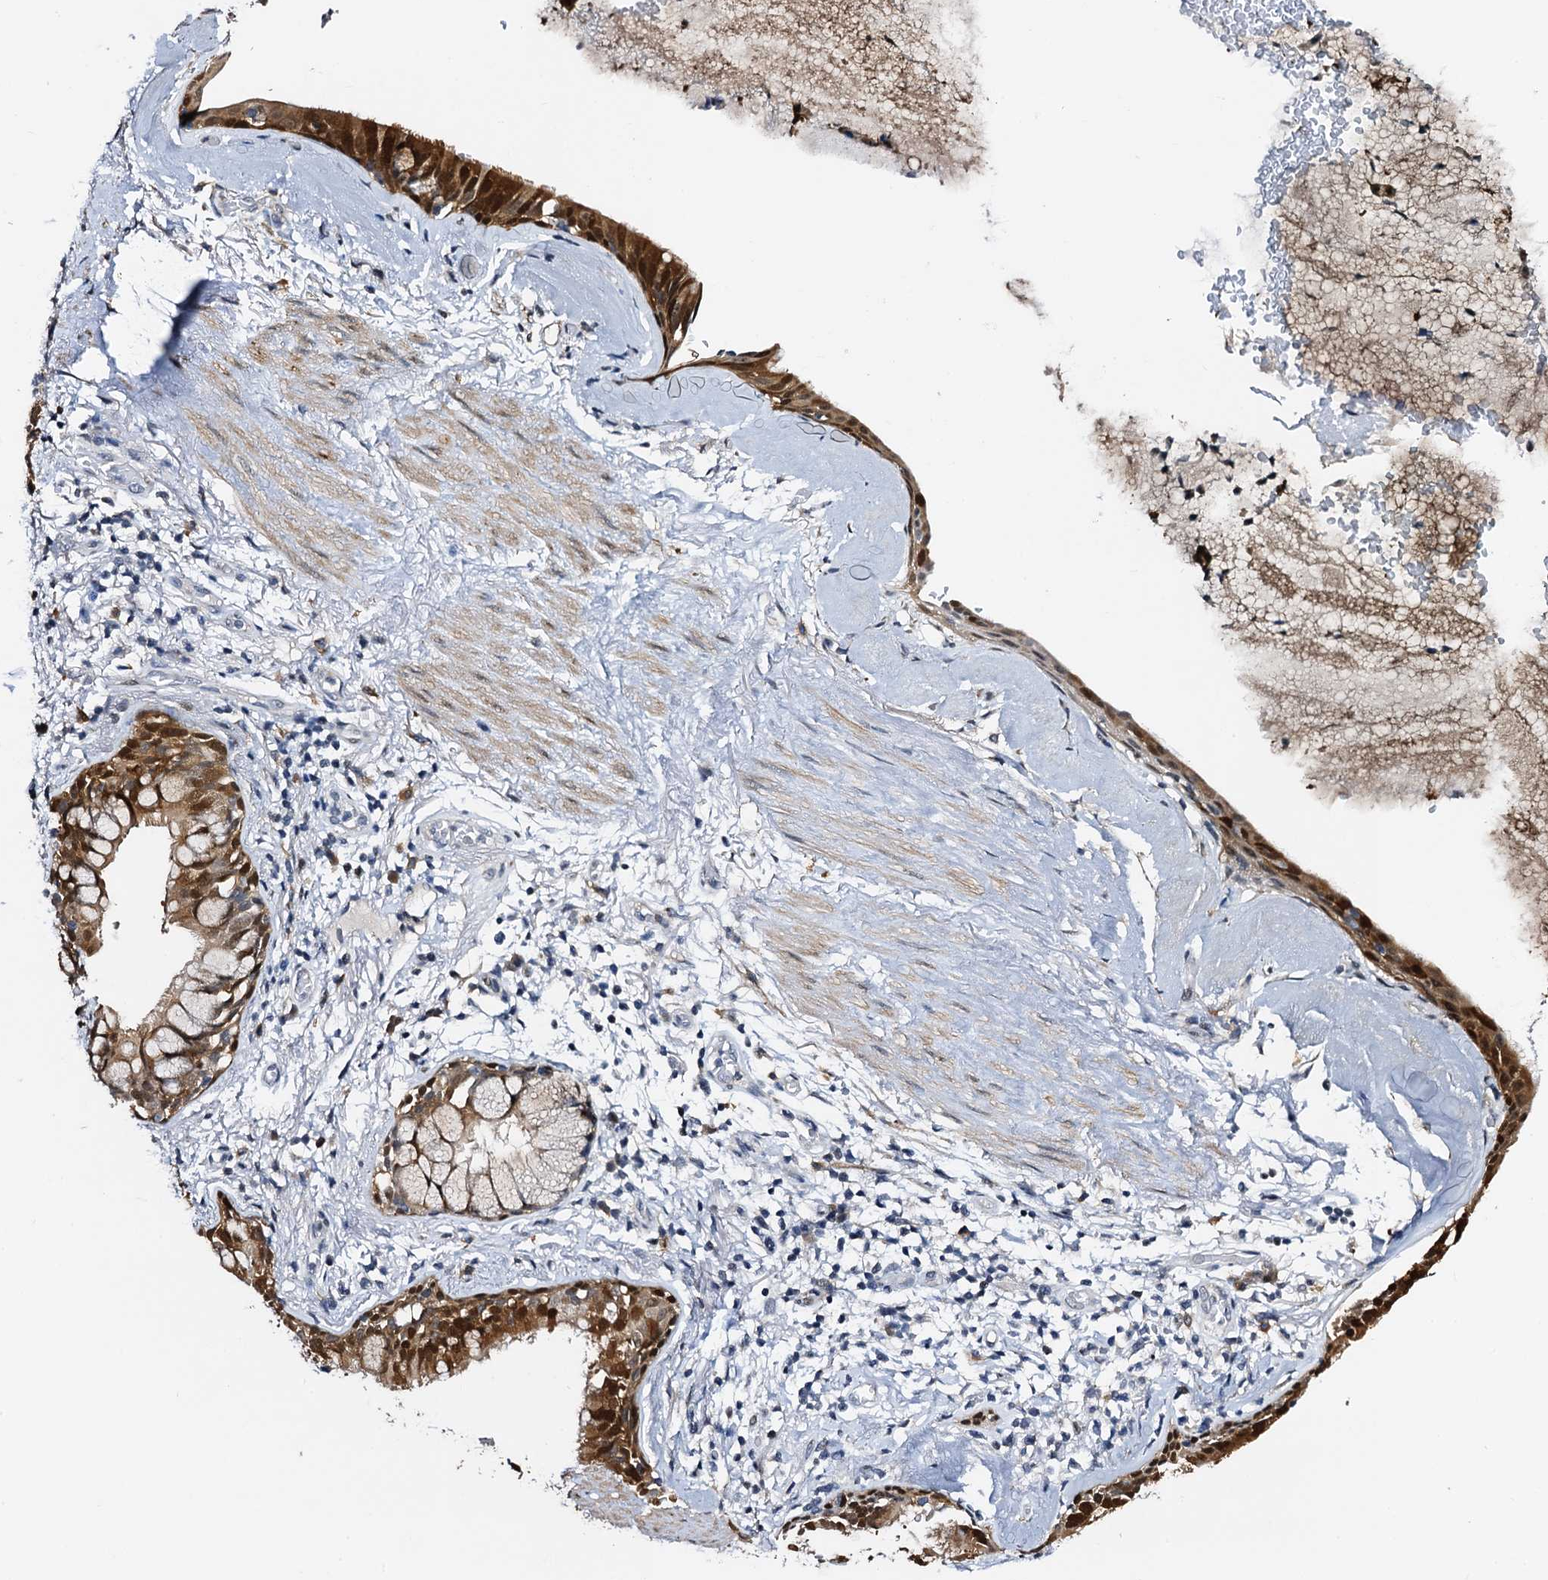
{"staining": {"intensity": "negative", "quantity": "none", "location": "none"}, "tissue": "adipose tissue", "cell_type": "Adipocytes", "image_type": "normal", "snomed": [{"axis": "morphology", "description": "Normal tissue, NOS"}, {"axis": "topography", "description": "Cartilage tissue"}], "caption": "DAB (3,3'-diaminobenzidine) immunohistochemical staining of unremarkable human adipose tissue displays no significant expression in adipocytes.", "gene": "FAM222A", "patient": {"sex": "female", "age": 63}}